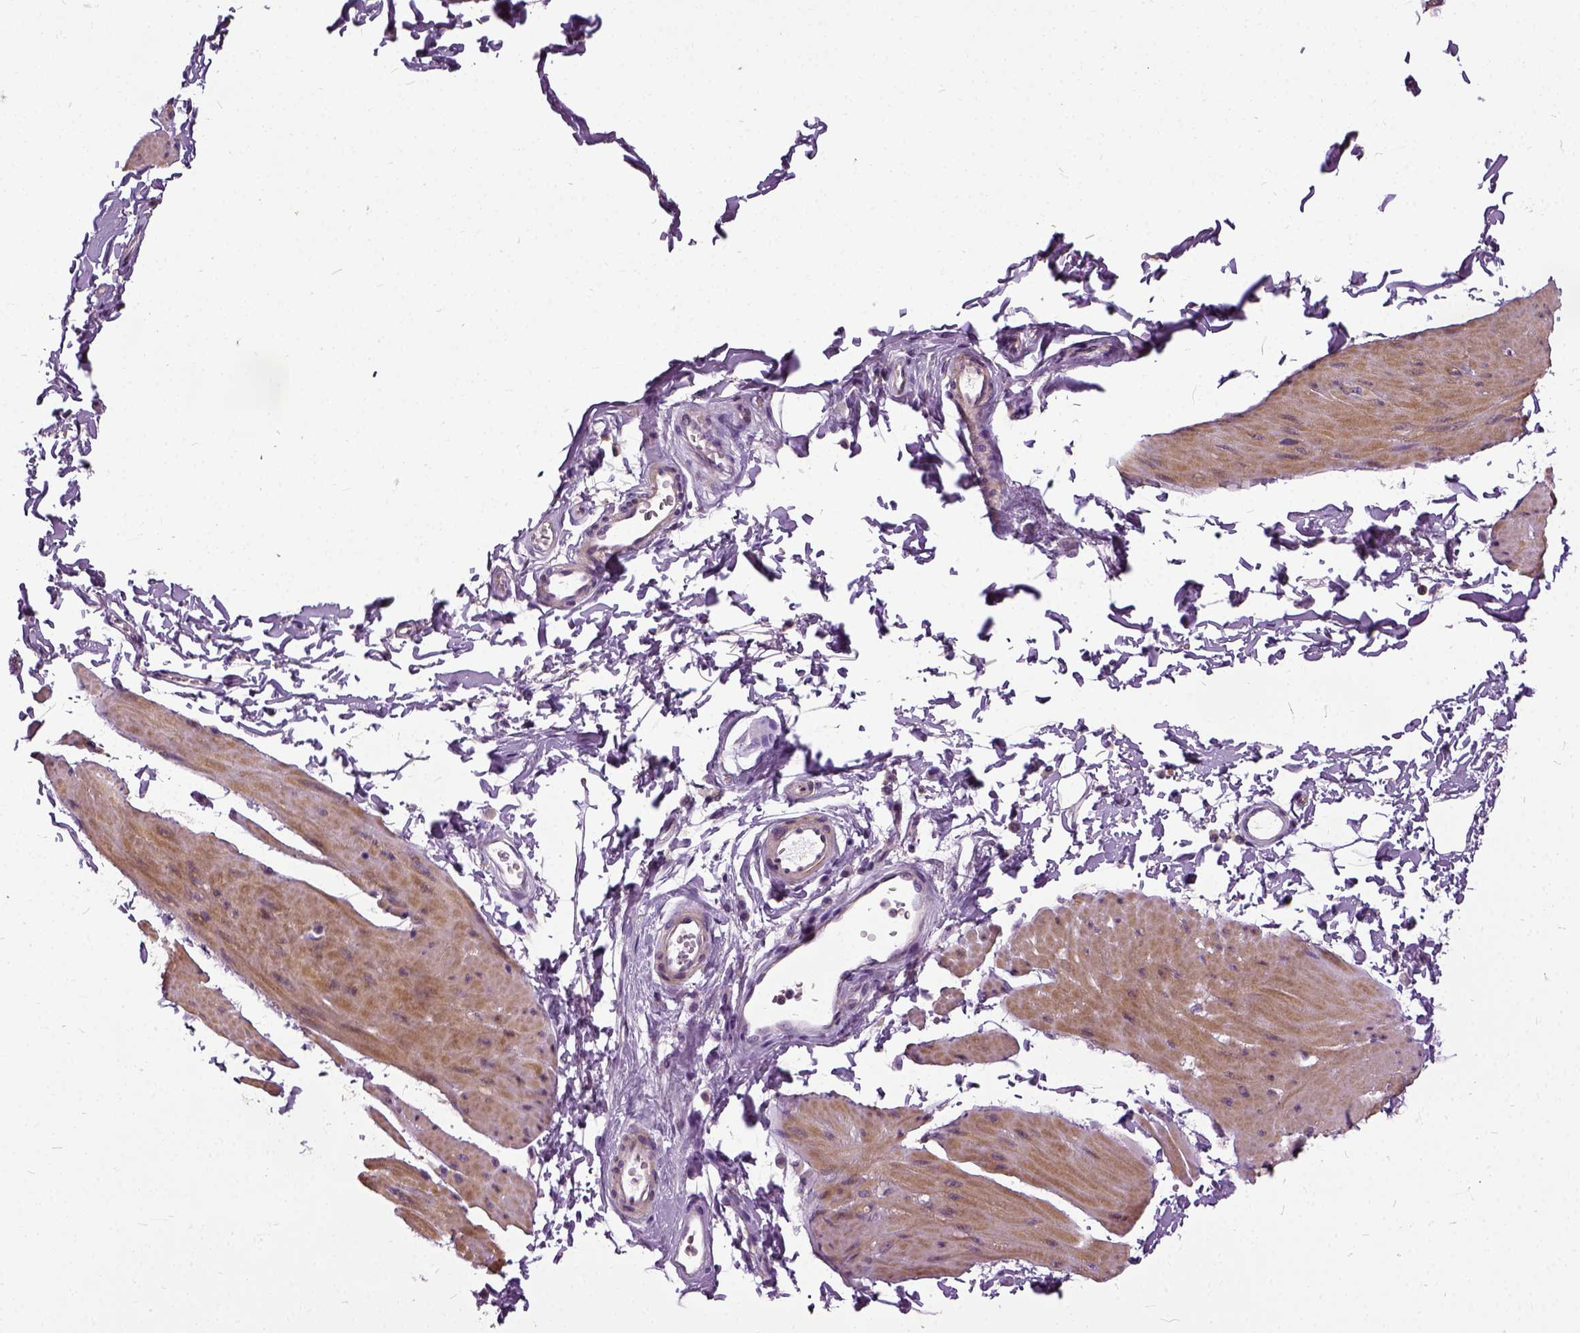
{"staining": {"intensity": "weak", "quantity": "25%-75%", "location": "cytoplasmic/membranous"}, "tissue": "smooth muscle", "cell_type": "Smooth muscle cells", "image_type": "normal", "snomed": [{"axis": "morphology", "description": "Normal tissue, NOS"}, {"axis": "topography", "description": "Adipose tissue"}, {"axis": "topography", "description": "Smooth muscle"}, {"axis": "topography", "description": "Peripheral nerve tissue"}], "caption": "IHC image of benign smooth muscle: human smooth muscle stained using immunohistochemistry (IHC) shows low levels of weak protein expression localized specifically in the cytoplasmic/membranous of smooth muscle cells, appearing as a cytoplasmic/membranous brown color.", "gene": "ILRUN", "patient": {"sex": "male", "age": 83}}